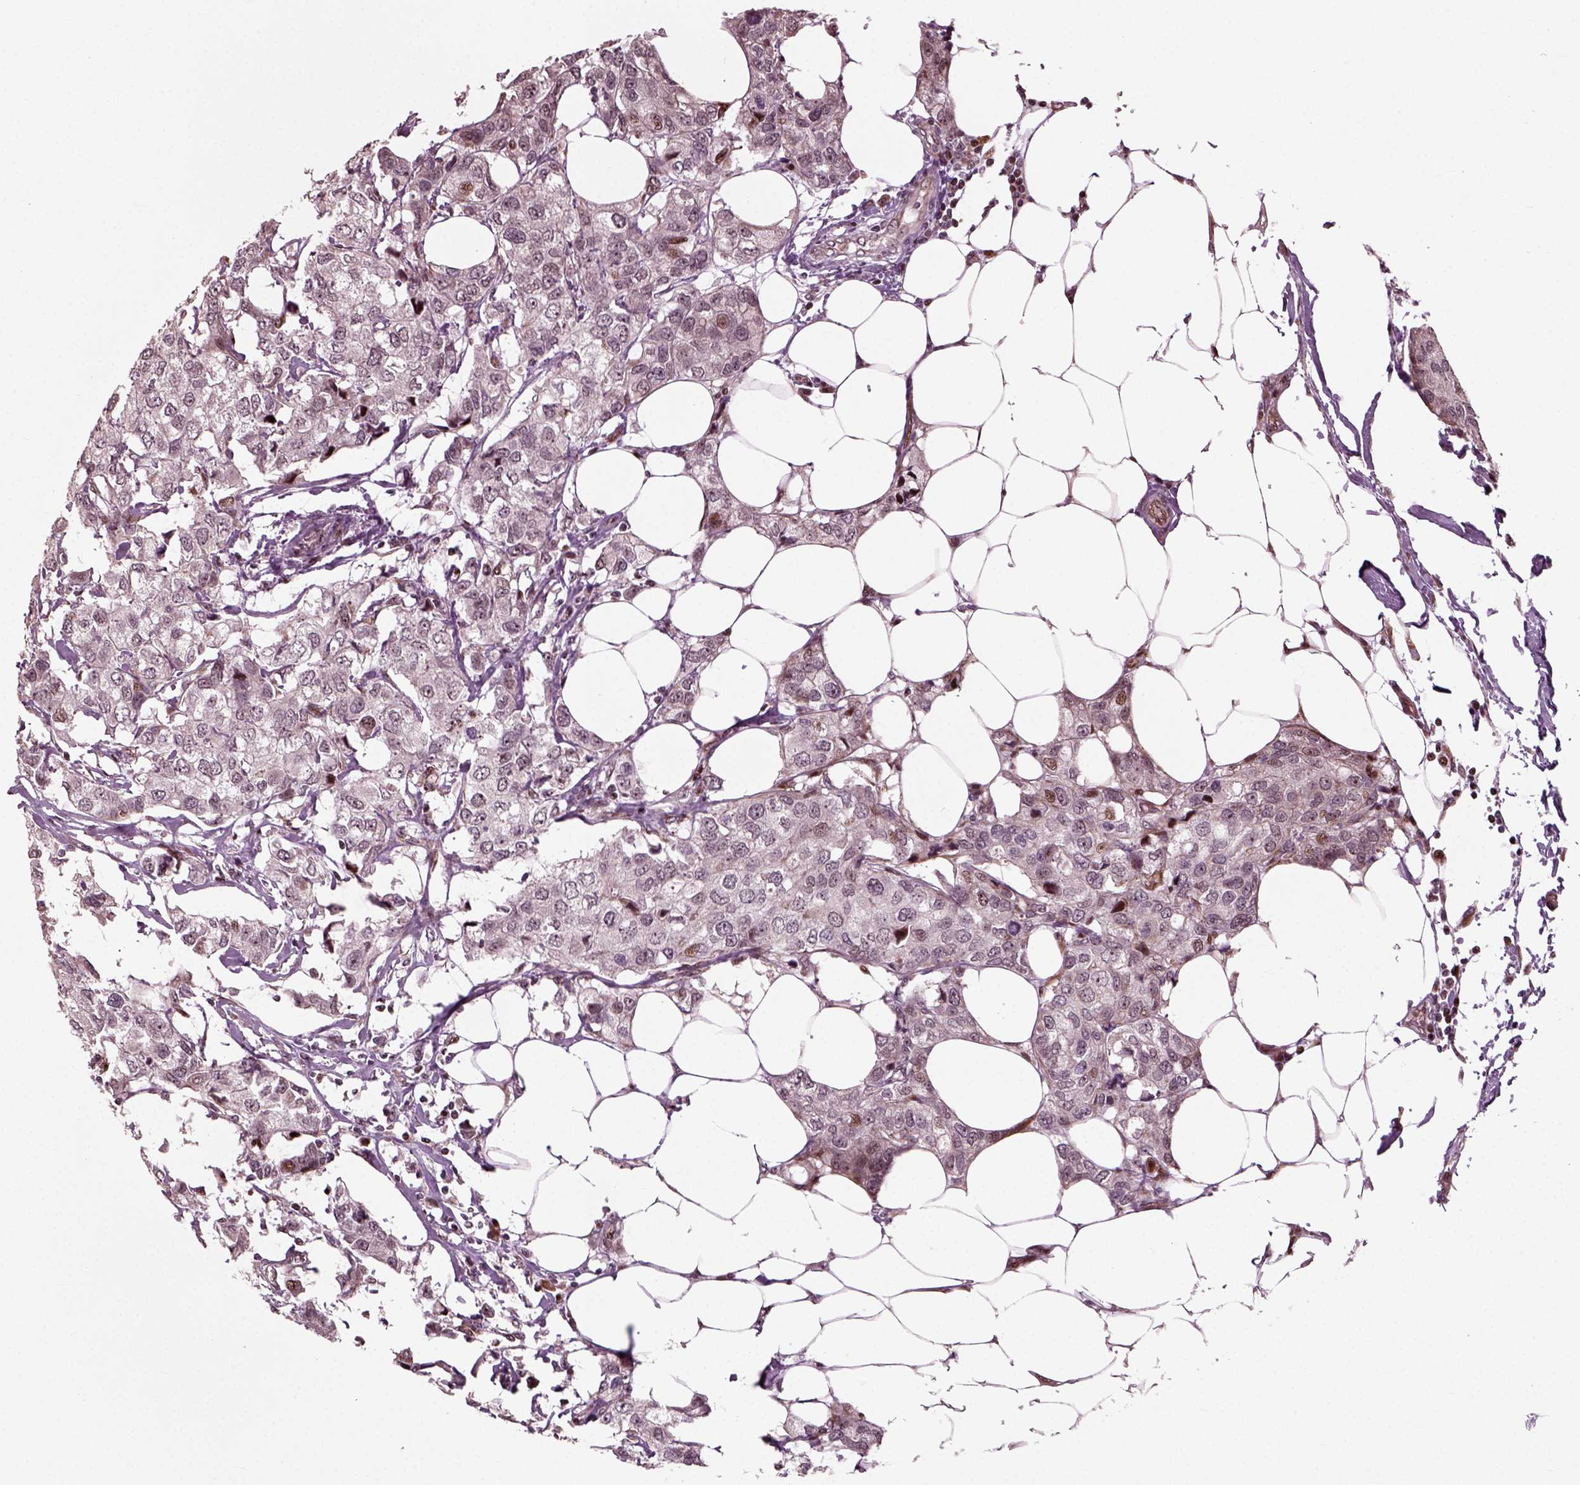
{"staining": {"intensity": "moderate", "quantity": "<25%", "location": "nuclear"}, "tissue": "breast cancer", "cell_type": "Tumor cells", "image_type": "cancer", "snomed": [{"axis": "morphology", "description": "Duct carcinoma"}, {"axis": "topography", "description": "Breast"}], "caption": "There is low levels of moderate nuclear expression in tumor cells of breast intraductal carcinoma, as demonstrated by immunohistochemical staining (brown color).", "gene": "CDC14A", "patient": {"sex": "female", "age": 80}}